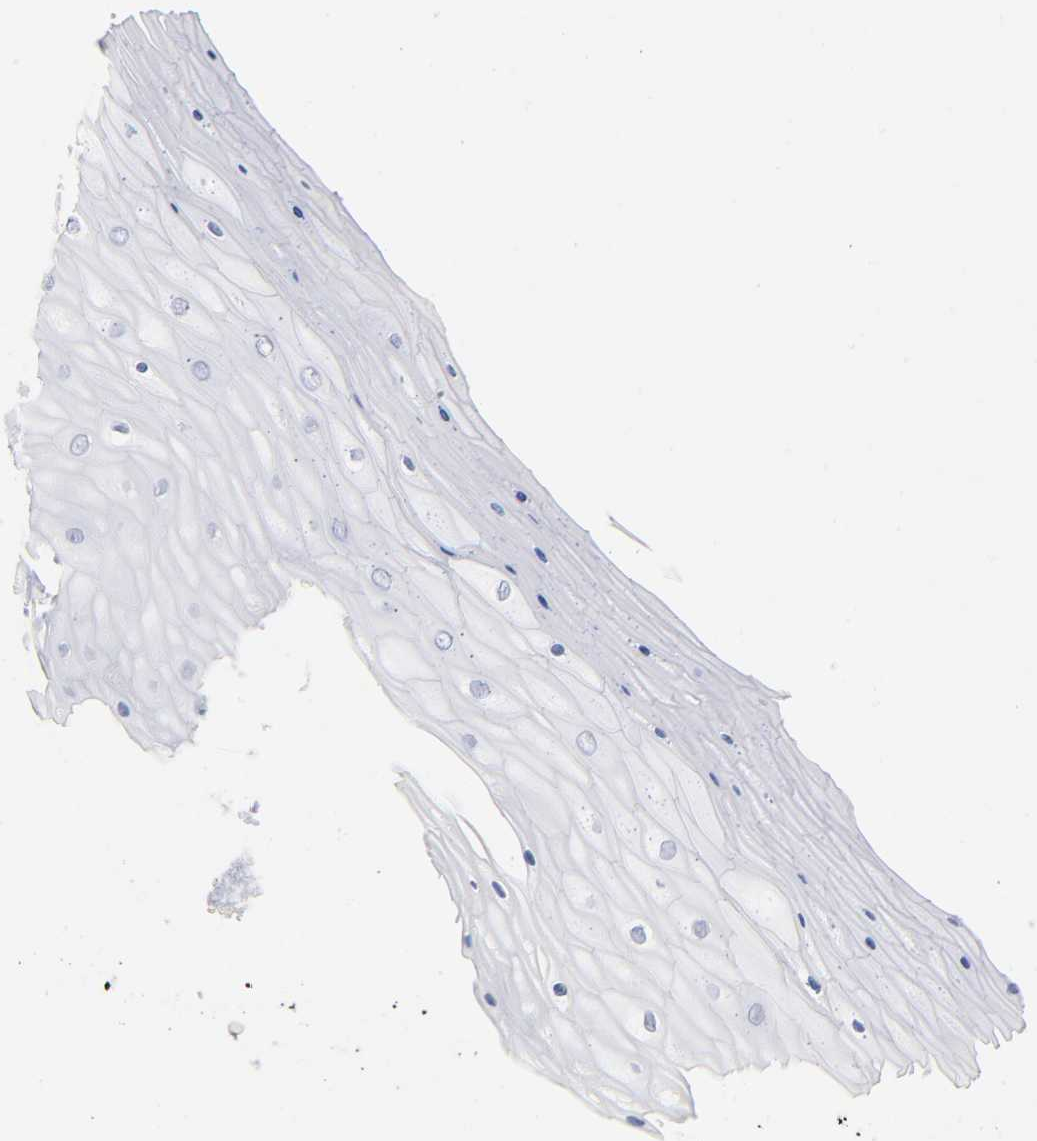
{"staining": {"intensity": "moderate", "quantity": "25%-75%", "location": "cytoplasmic/membranous"}, "tissue": "cervix", "cell_type": "Glandular cells", "image_type": "normal", "snomed": [{"axis": "morphology", "description": "Normal tissue, NOS"}, {"axis": "topography", "description": "Cervix"}], "caption": "Protein staining by immunohistochemistry reveals moderate cytoplasmic/membranous positivity in about 25%-75% of glandular cells in unremarkable cervix. The protein is shown in brown color, while the nuclei are stained blue.", "gene": "DFFB", "patient": {"sex": "female", "age": 55}}